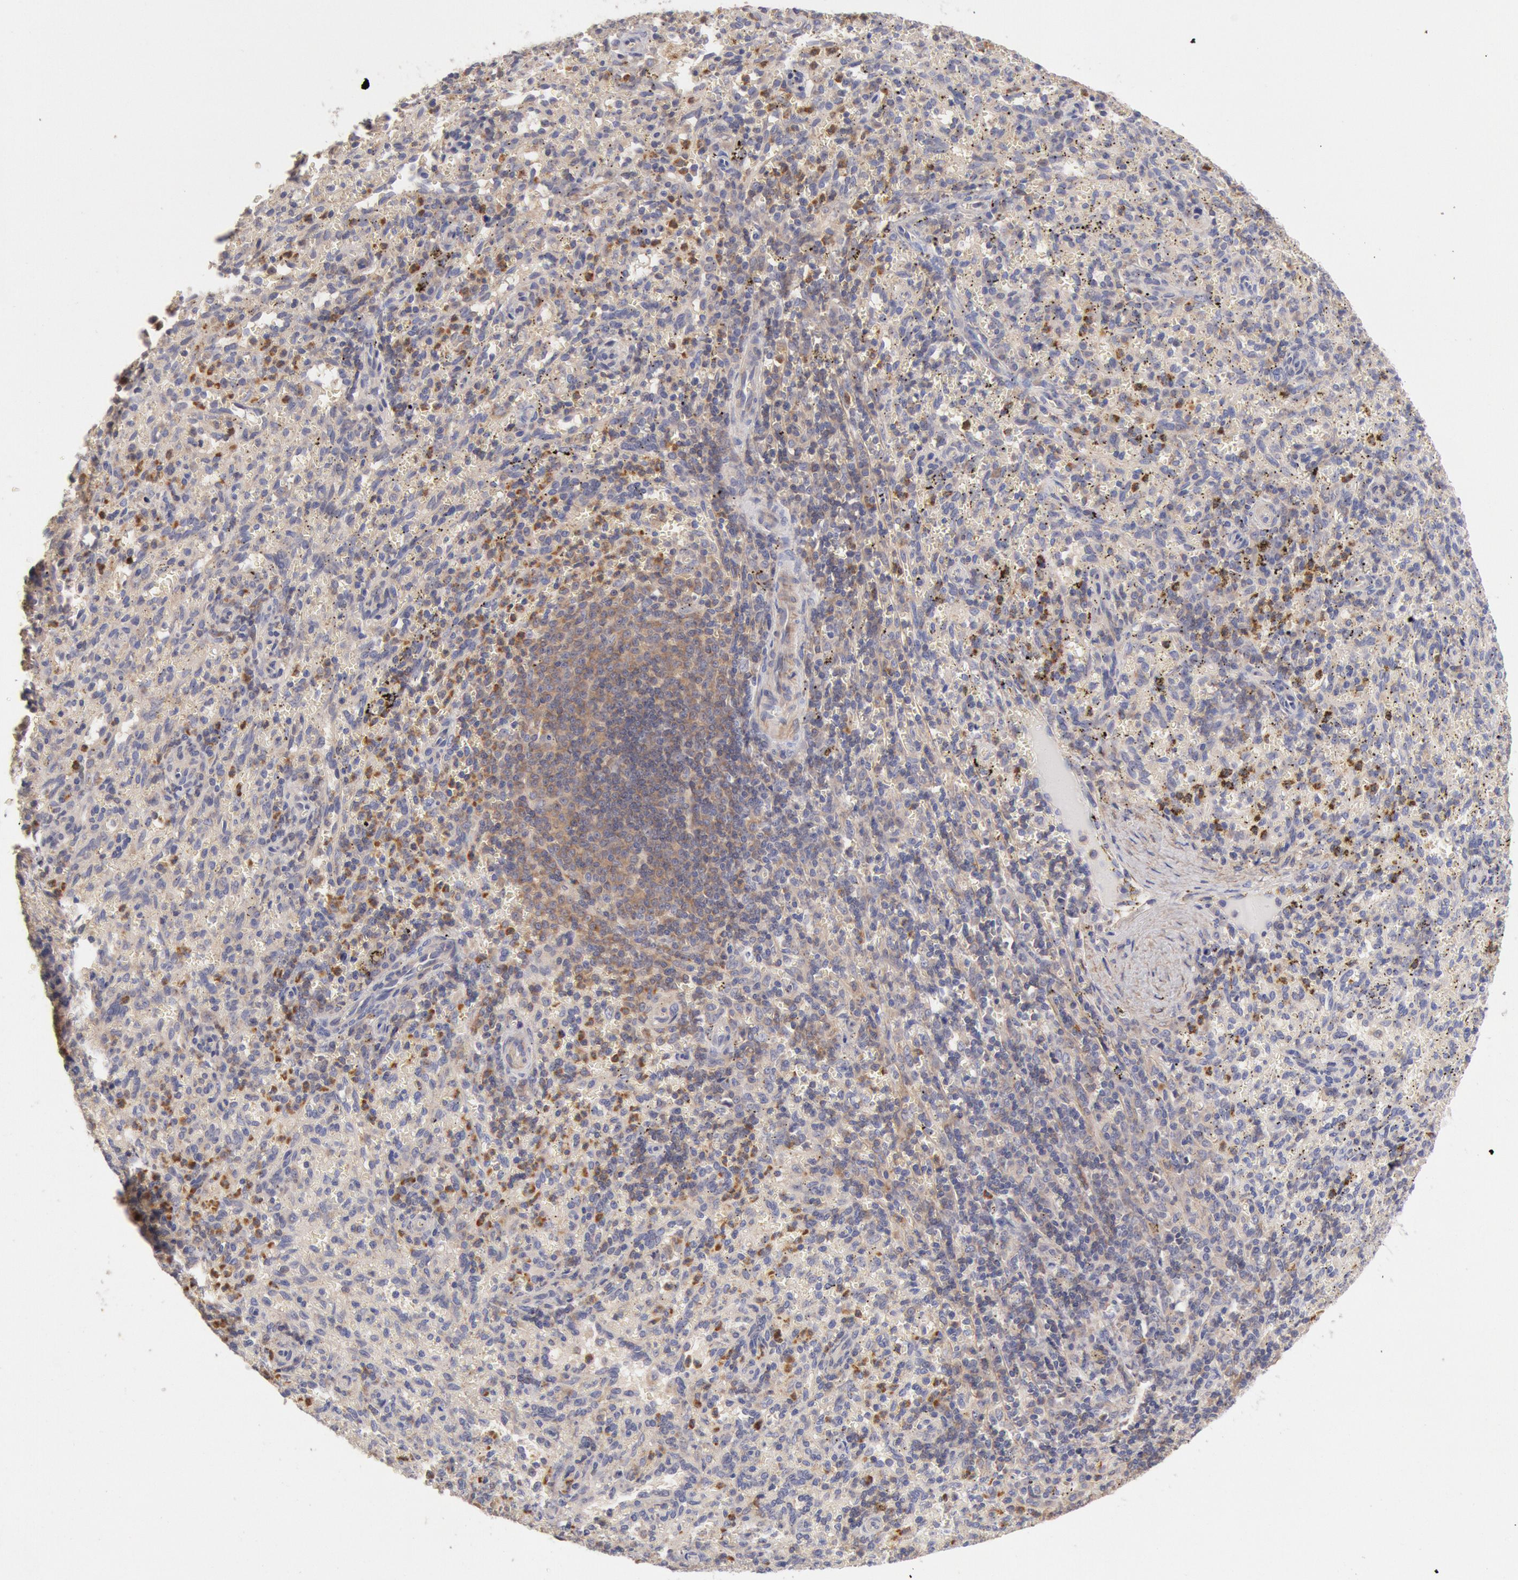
{"staining": {"intensity": "moderate", "quantity": "<25%", "location": "cytoplasmic/membranous"}, "tissue": "spleen", "cell_type": "Cells in red pulp", "image_type": "normal", "snomed": [{"axis": "morphology", "description": "Normal tissue, NOS"}, {"axis": "topography", "description": "Spleen"}], "caption": "IHC (DAB) staining of benign human spleen shows moderate cytoplasmic/membranous protein positivity in about <25% of cells in red pulp.", "gene": "TMED8", "patient": {"sex": "female", "age": 10}}